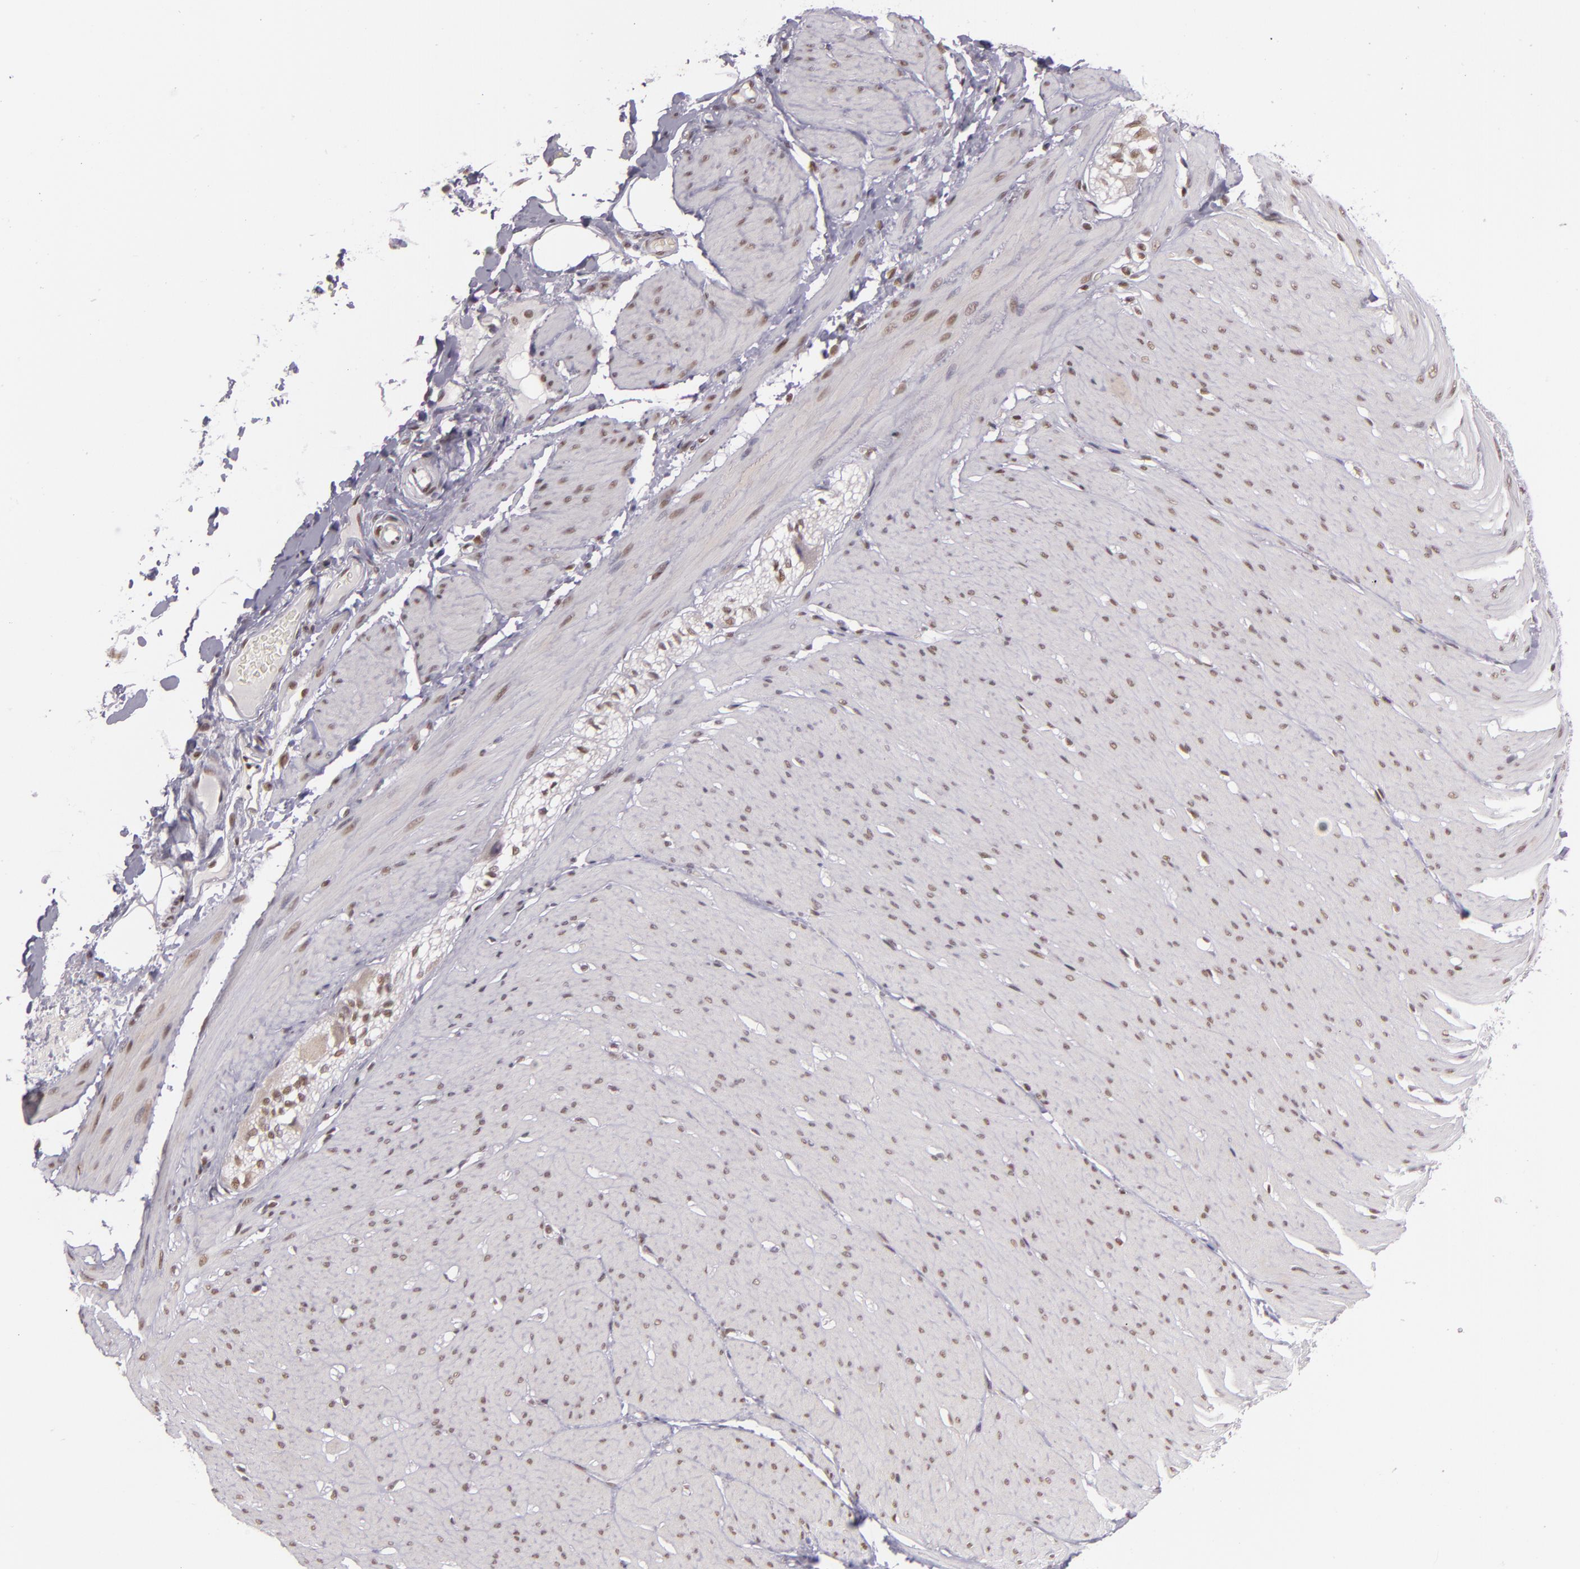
{"staining": {"intensity": "weak", "quantity": "25%-75%", "location": "nuclear"}, "tissue": "smooth muscle", "cell_type": "Smooth muscle cells", "image_type": "normal", "snomed": [{"axis": "morphology", "description": "Normal tissue, NOS"}, {"axis": "topography", "description": "Smooth muscle"}, {"axis": "topography", "description": "Colon"}], "caption": "Human smooth muscle stained with a brown dye reveals weak nuclear positive positivity in about 25%-75% of smooth muscle cells.", "gene": "ZFX", "patient": {"sex": "male", "age": 67}}